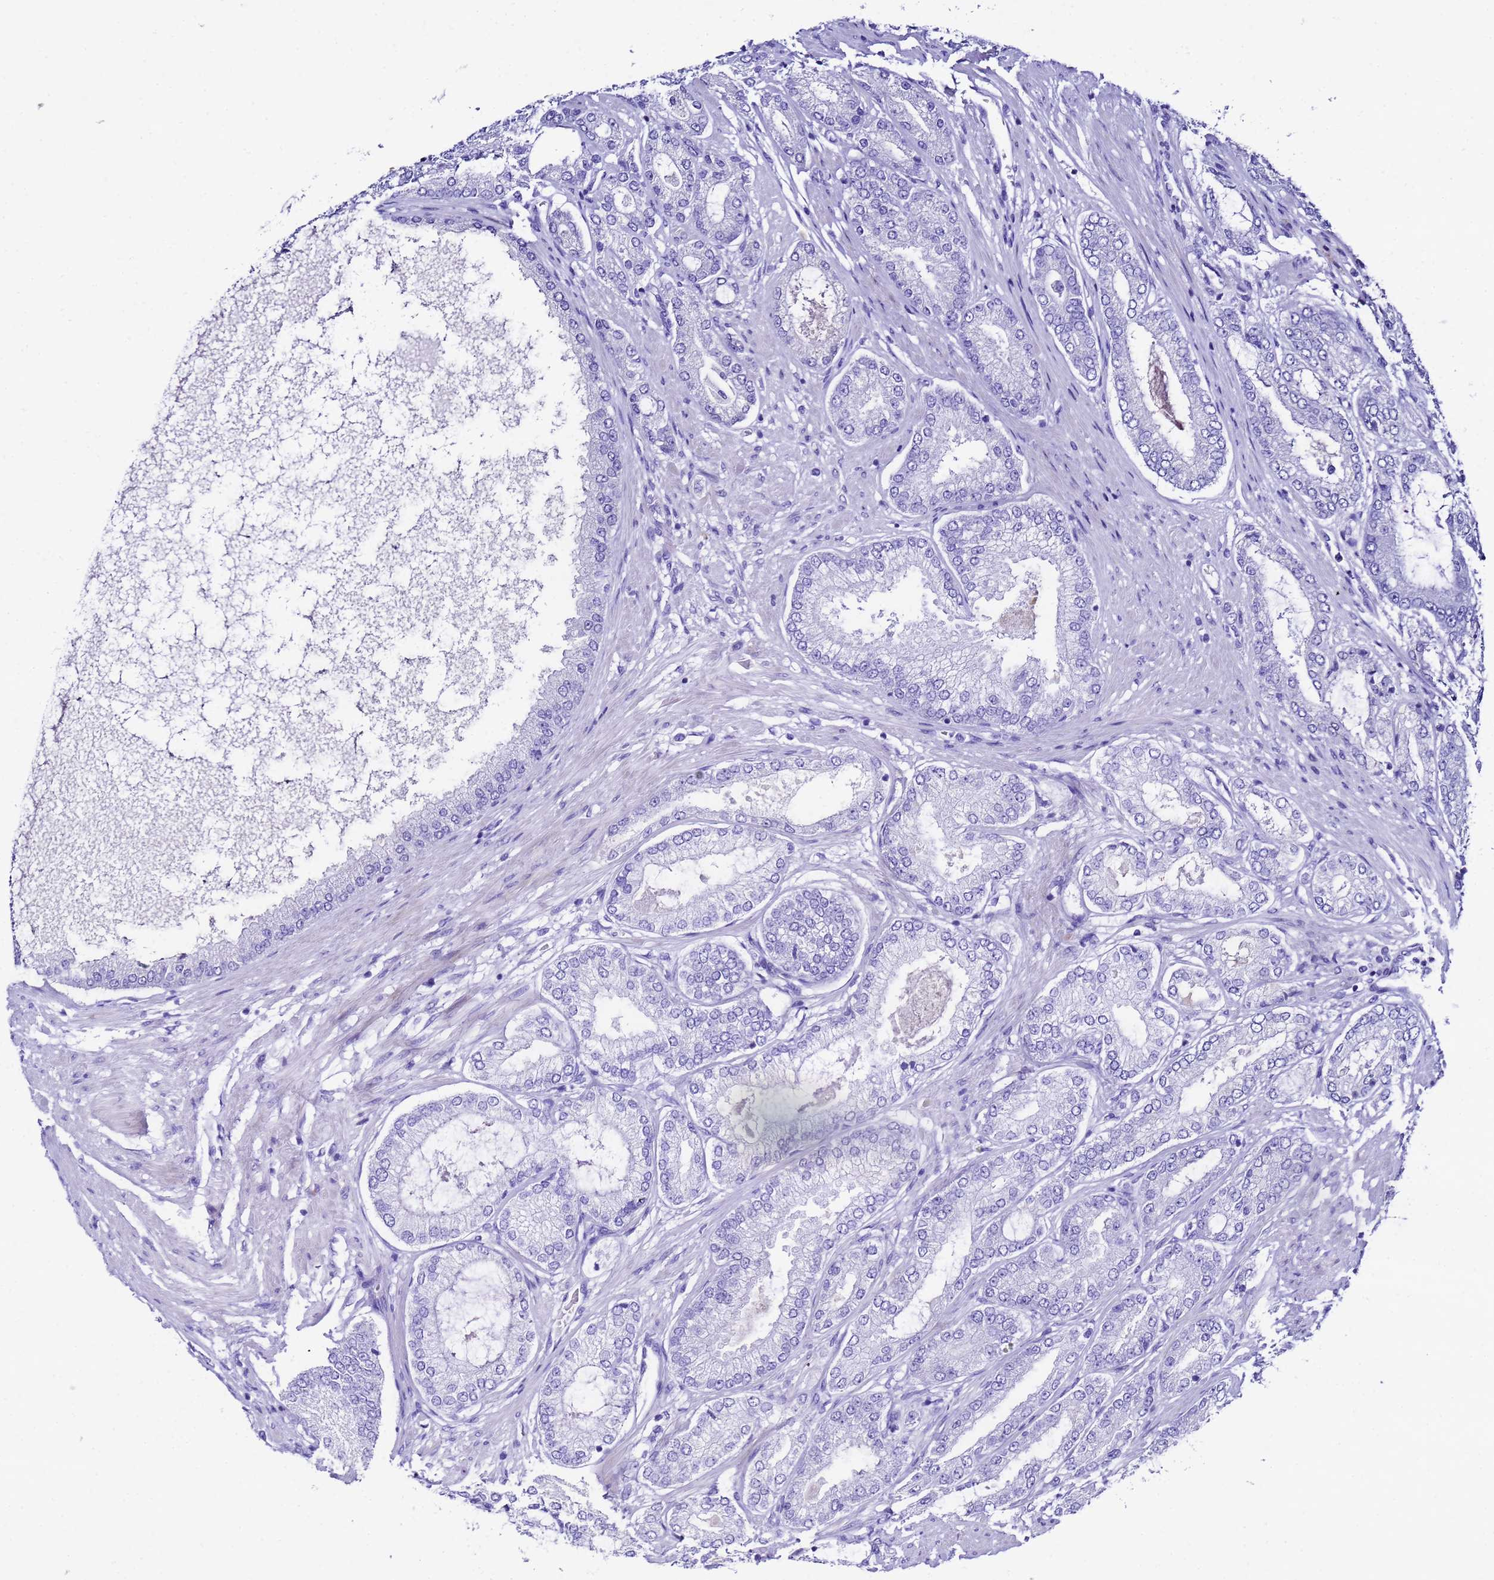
{"staining": {"intensity": "negative", "quantity": "none", "location": "none"}, "tissue": "prostate cancer", "cell_type": "Tumor cells", "image_type": "cancer", "snomed": [{"axis": "morphology", "description": "Adenocarcinoma, High grade"}, {"axis": "topography", "description": "Prostate"}], "caption": "Photomicrograph shows no protein expression in tumor cells of prostate cancer tissue.", "gene": "UGT2B10", "patient": {"sex": "male", "age": 71}}